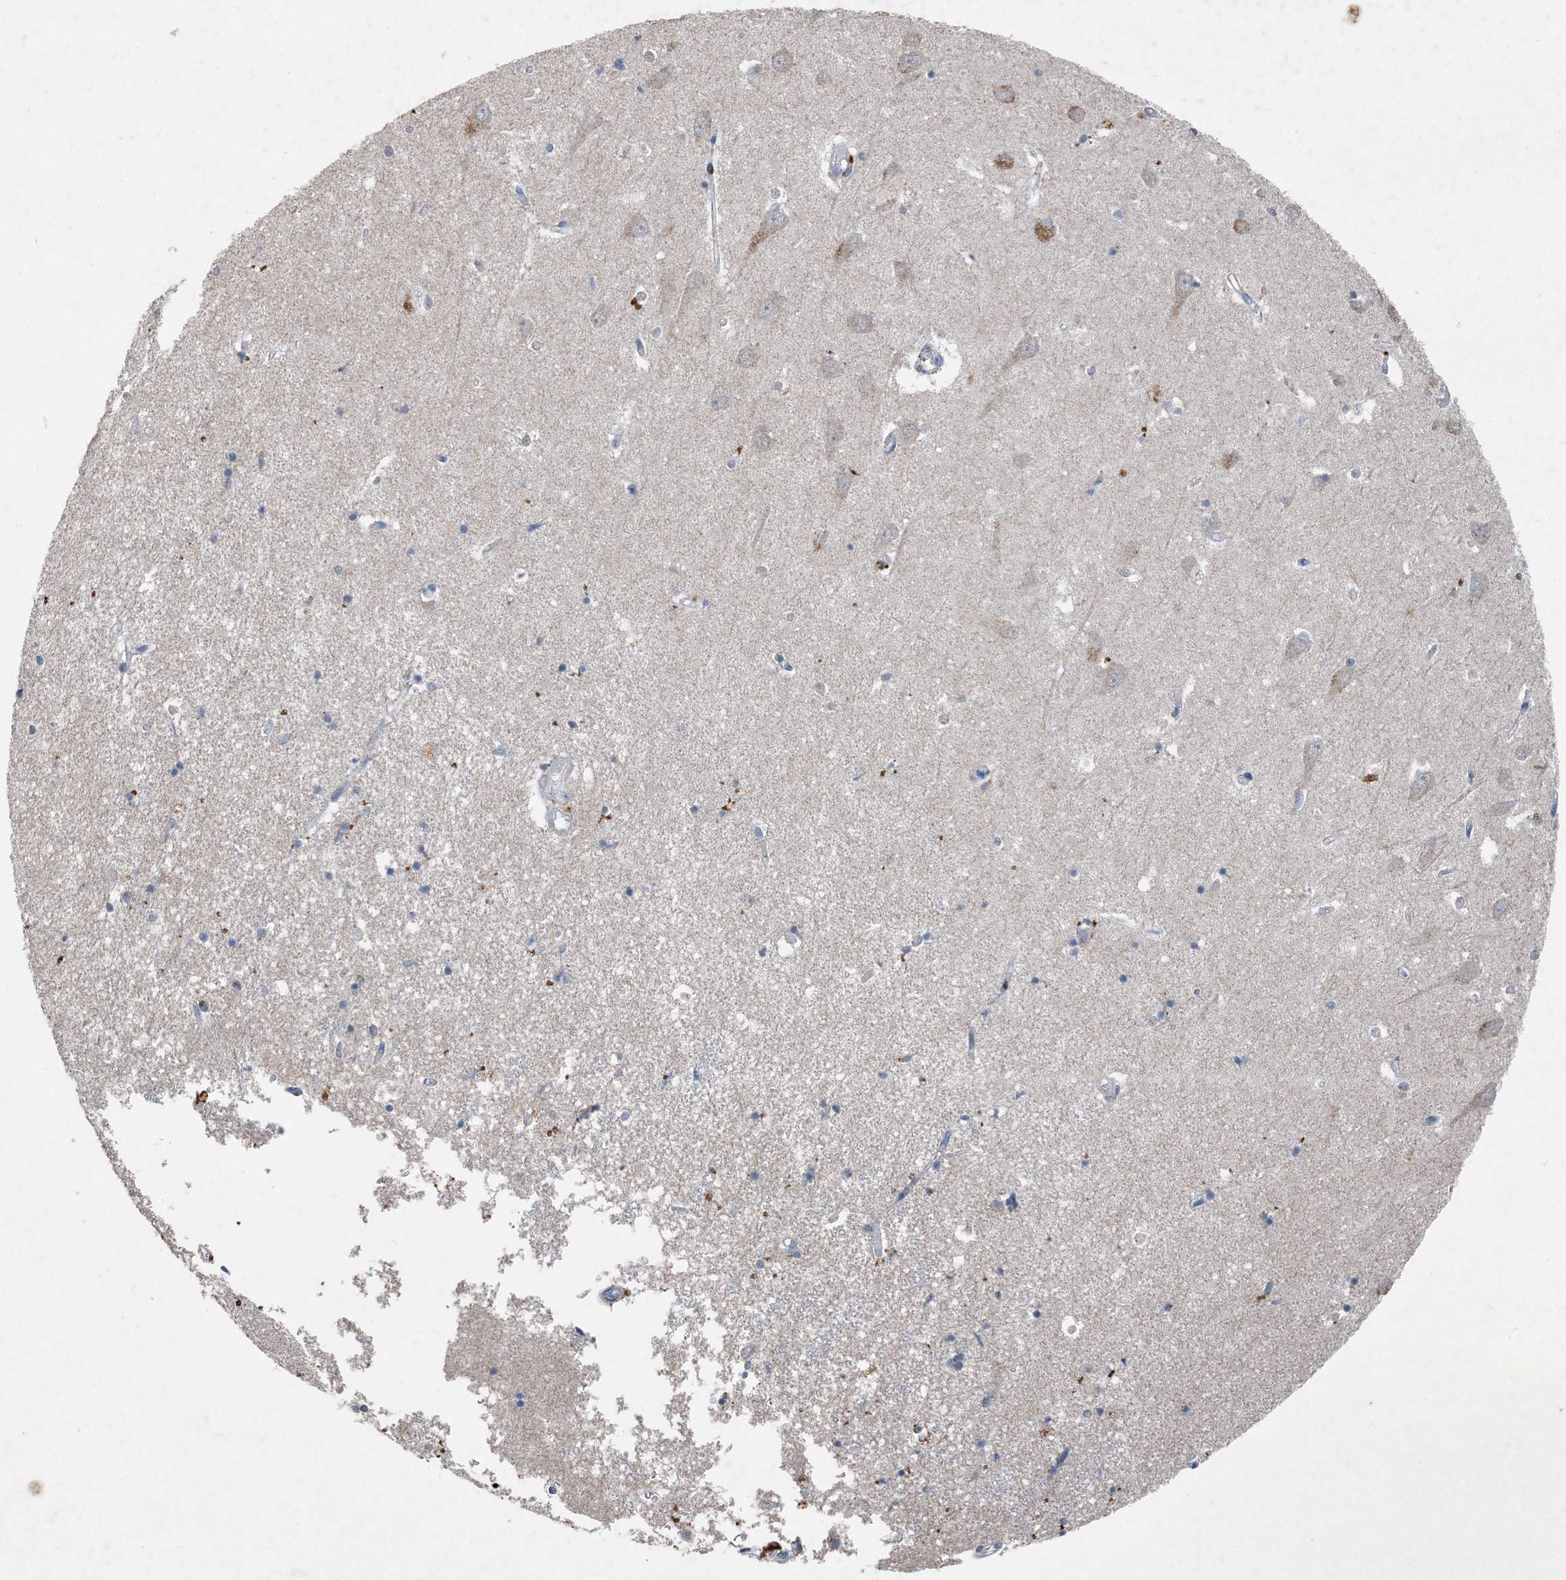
{"staining": {"intensity": "negative", "quantity": "none", "location": "none"}, "tissue": "hippocampus", "cell_type": "Glial cells", "image_type": "normal", "snomed": [{"axis": "morphology", "description": "Normal tissue, NOS"}, {"axis": "topography", "description": "Hippocampus"}], "caption": "Glial cells show no significant protein positivity in unremarkable hippocampus. (DAB (3,3'-diaminobenzidine) immunohistochemistry (IHC) visualized using brightfield microscopy, high magnification).", "gene": "FCN3", "patient": {"sex": "male", "age": 70}}